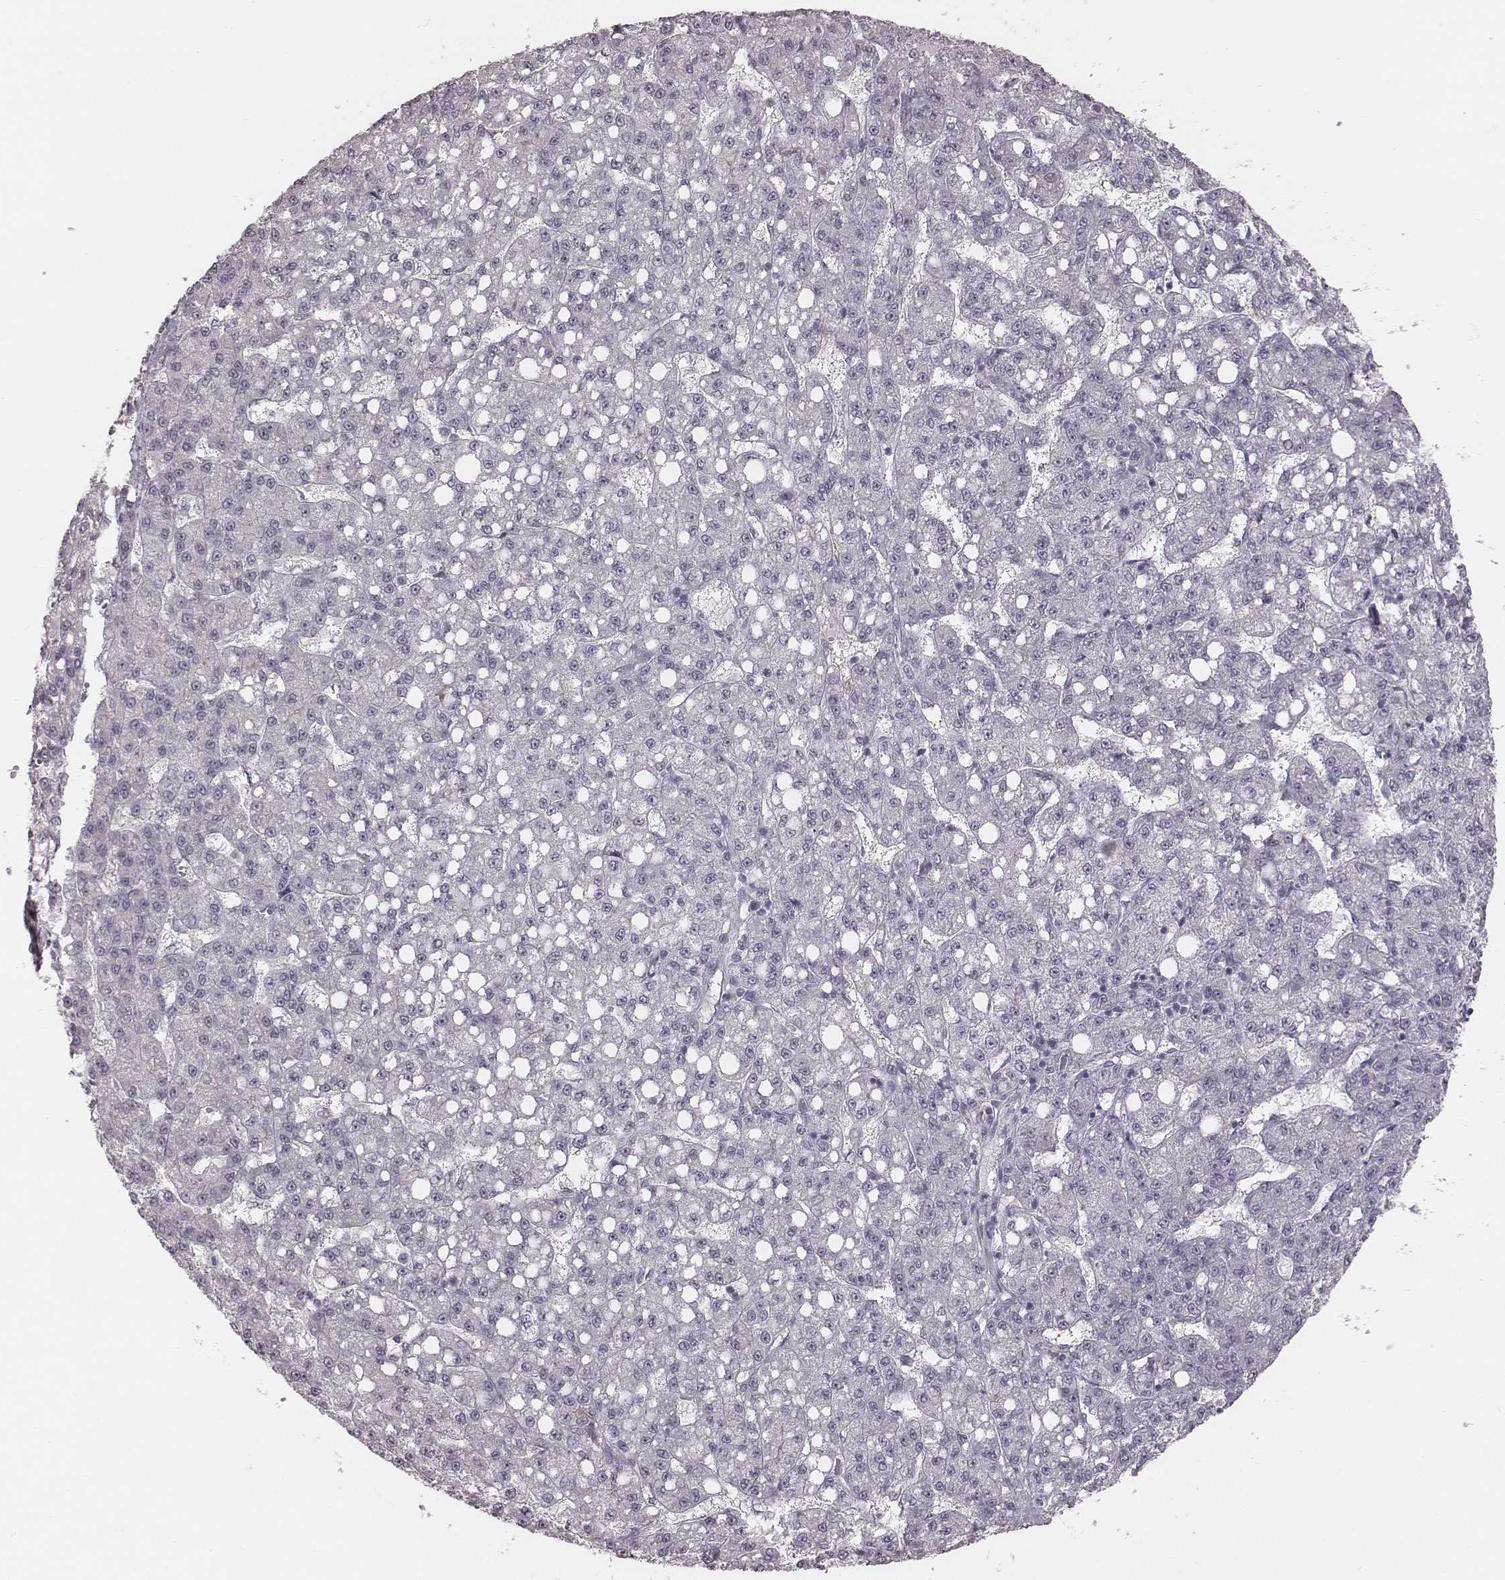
{"staining": {"intensity": "negative", "quantity": "none", "location": "none"}, "tissue": "liver cancer", "cell_type": "Tumor cells", "image_type": "cancer", "snomed": [{"axis": "morphology", "description": "Carcinoma, Hepatocellular, NOS"}, {"axis": "topography", "description": "Liver"}], "caption": "This histopathology image is of liver hepatocellular carcinoma stained with IHC to label a protein in brown with the nuclei are counter-stained blue. There is no expression in tumor cells.", "gene": "RPGRIP1", "patient": {"sex": "female", "age": 65}}